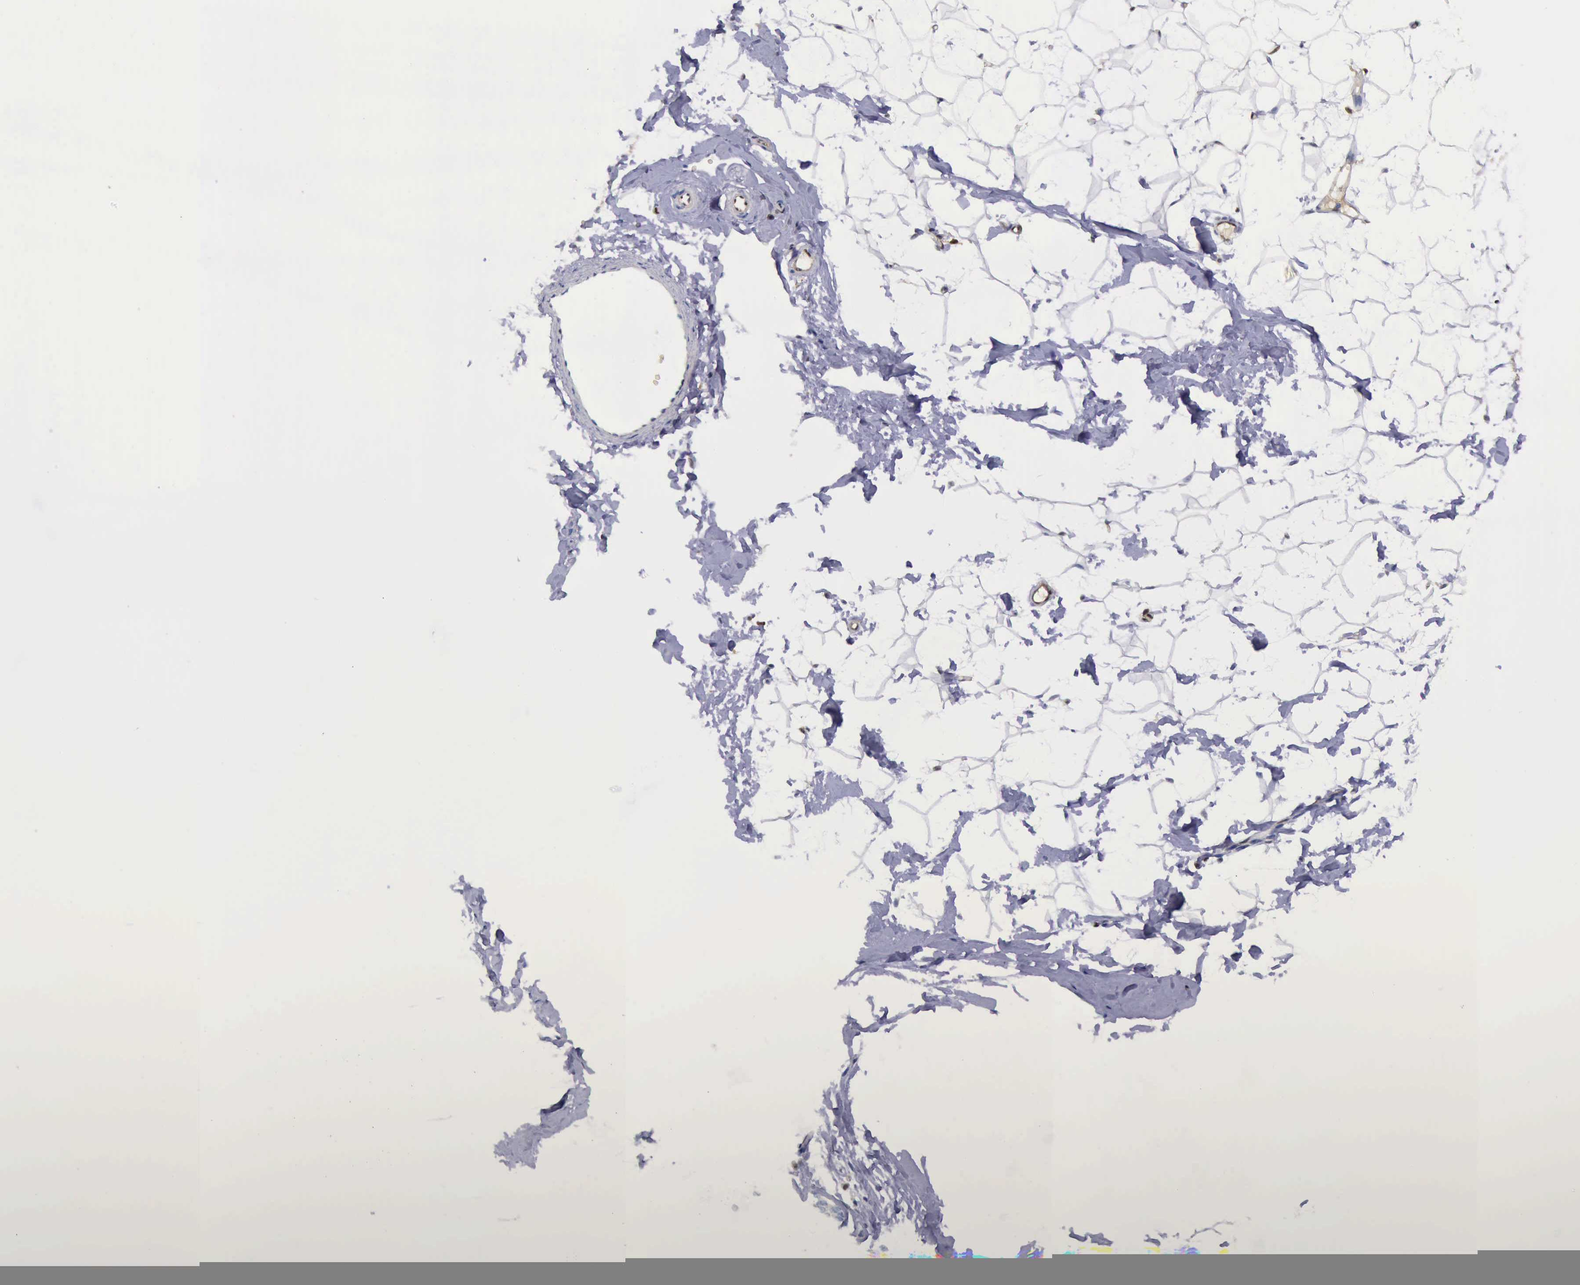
{"staining": {"intensity": "negative", "quantity": "none", "location": "none"}, "tissue": "breast", "cell_type": "Adipocytes", "image_type": "normal", "snomed": [{"axis": "morphology", "description": "Normal tissue, NOS"}, {"axis": "topography", "description": "Breast"}], "caption": "A micrograph of human breast is negative for staining in adipocytes. (DAB immunohistochemistry visualized using brightfield microscopy, high magnification).", "gene": "TYMP", "patient": {"sex": "female", "age": 23}}